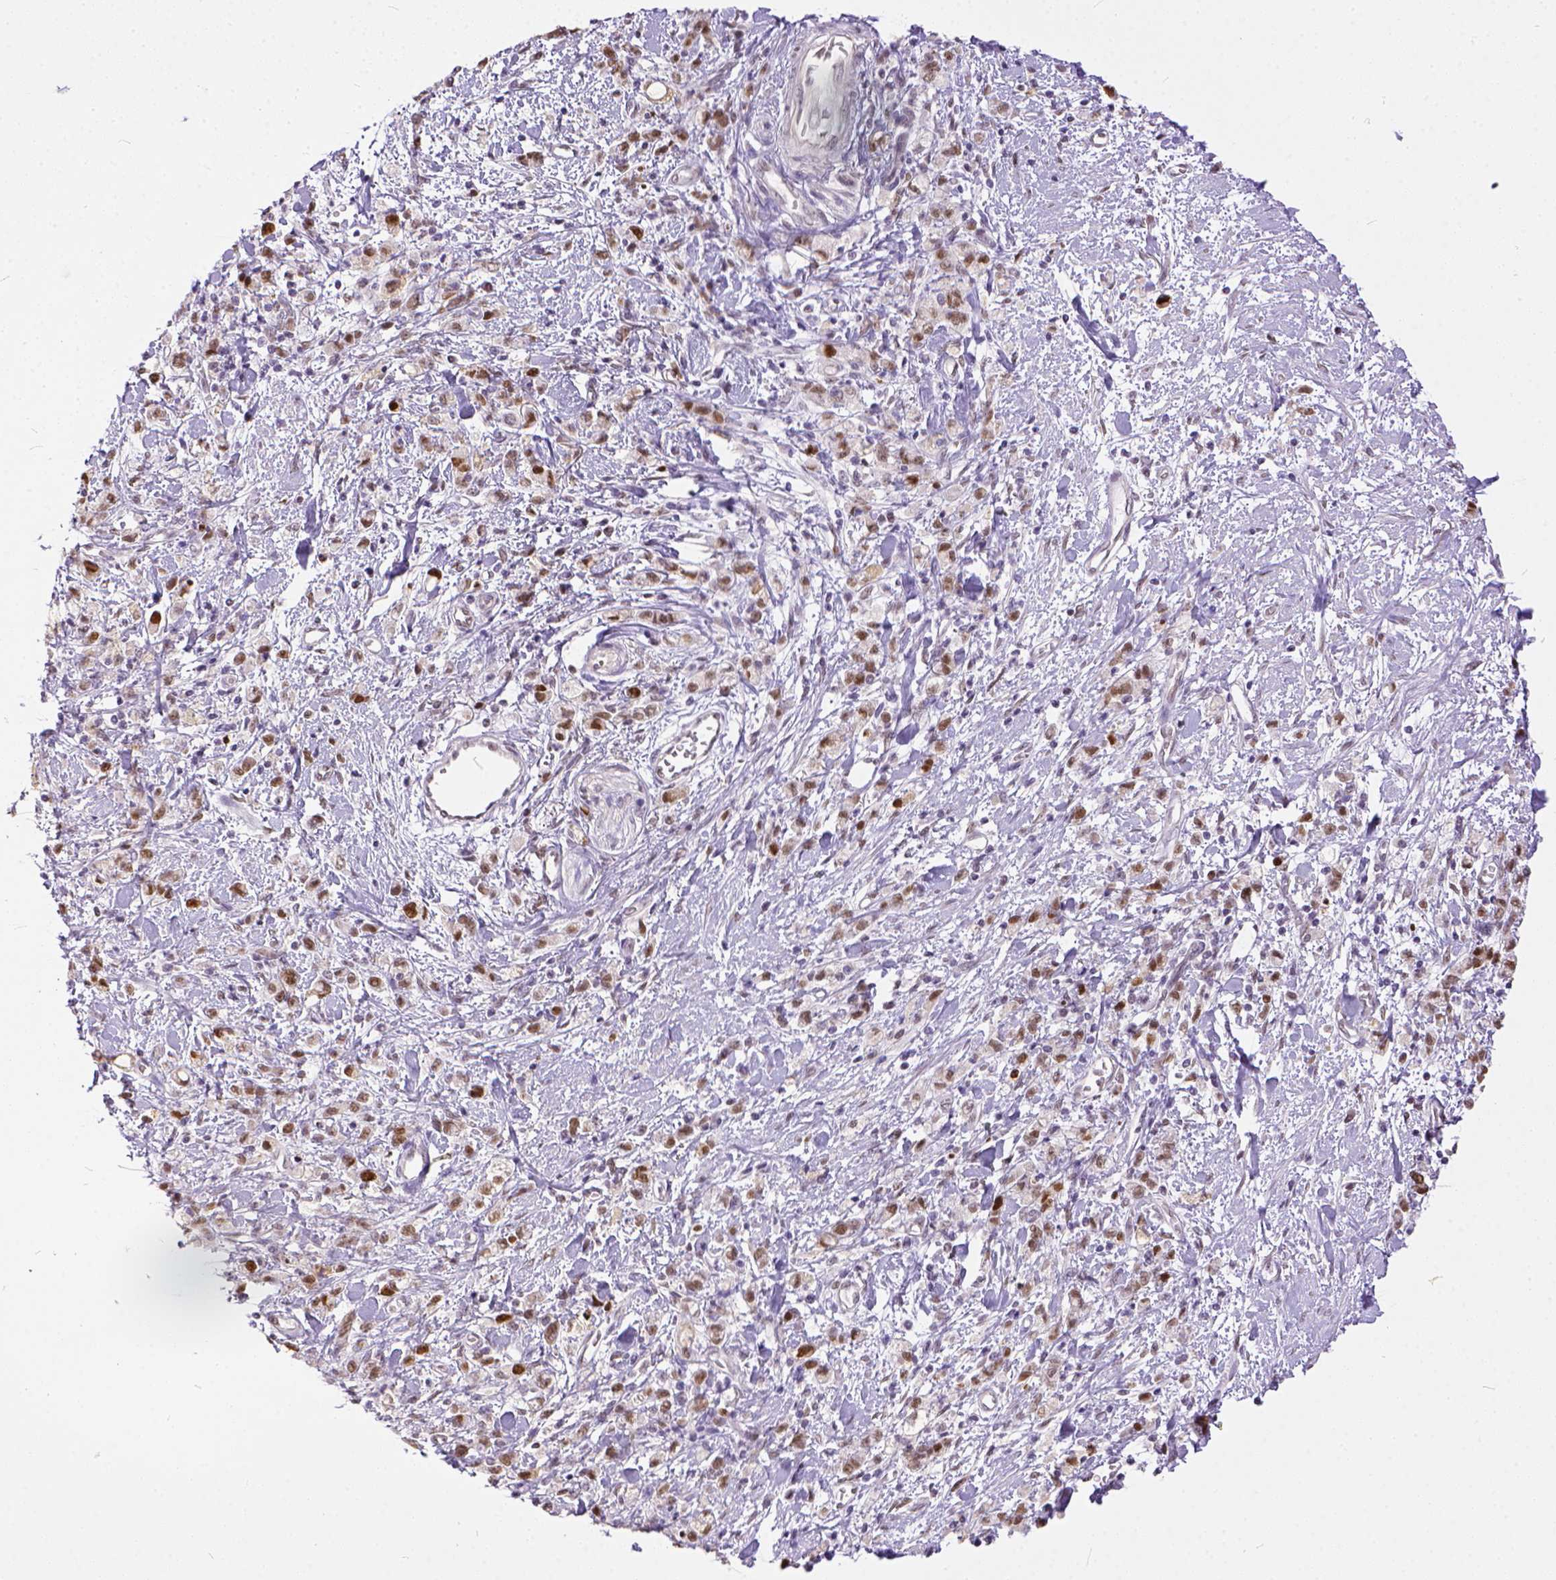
{"staining": {"intensity": "moderate", "quantity": ">75%", "location": "nuclear"}, "tissue": "stomach cancer", "cell_type": "Tumor cells", "image_type": "cancer", "snomed": [{"axis": "morphology", "description": "Adenocarcinoma, NOS"}, {"axis": "topography", "description": "Stomach"}], "caption": "An immunohistochemistry photomicrograph of neoplastic tissue is shown. Protein staining in brown highlights moderate nuclear positivity in stomach cancer (adenocarcinoma) within tumor cells.", "gene": "ERCC1", "patient": {"sex": "male", "age": 77}}